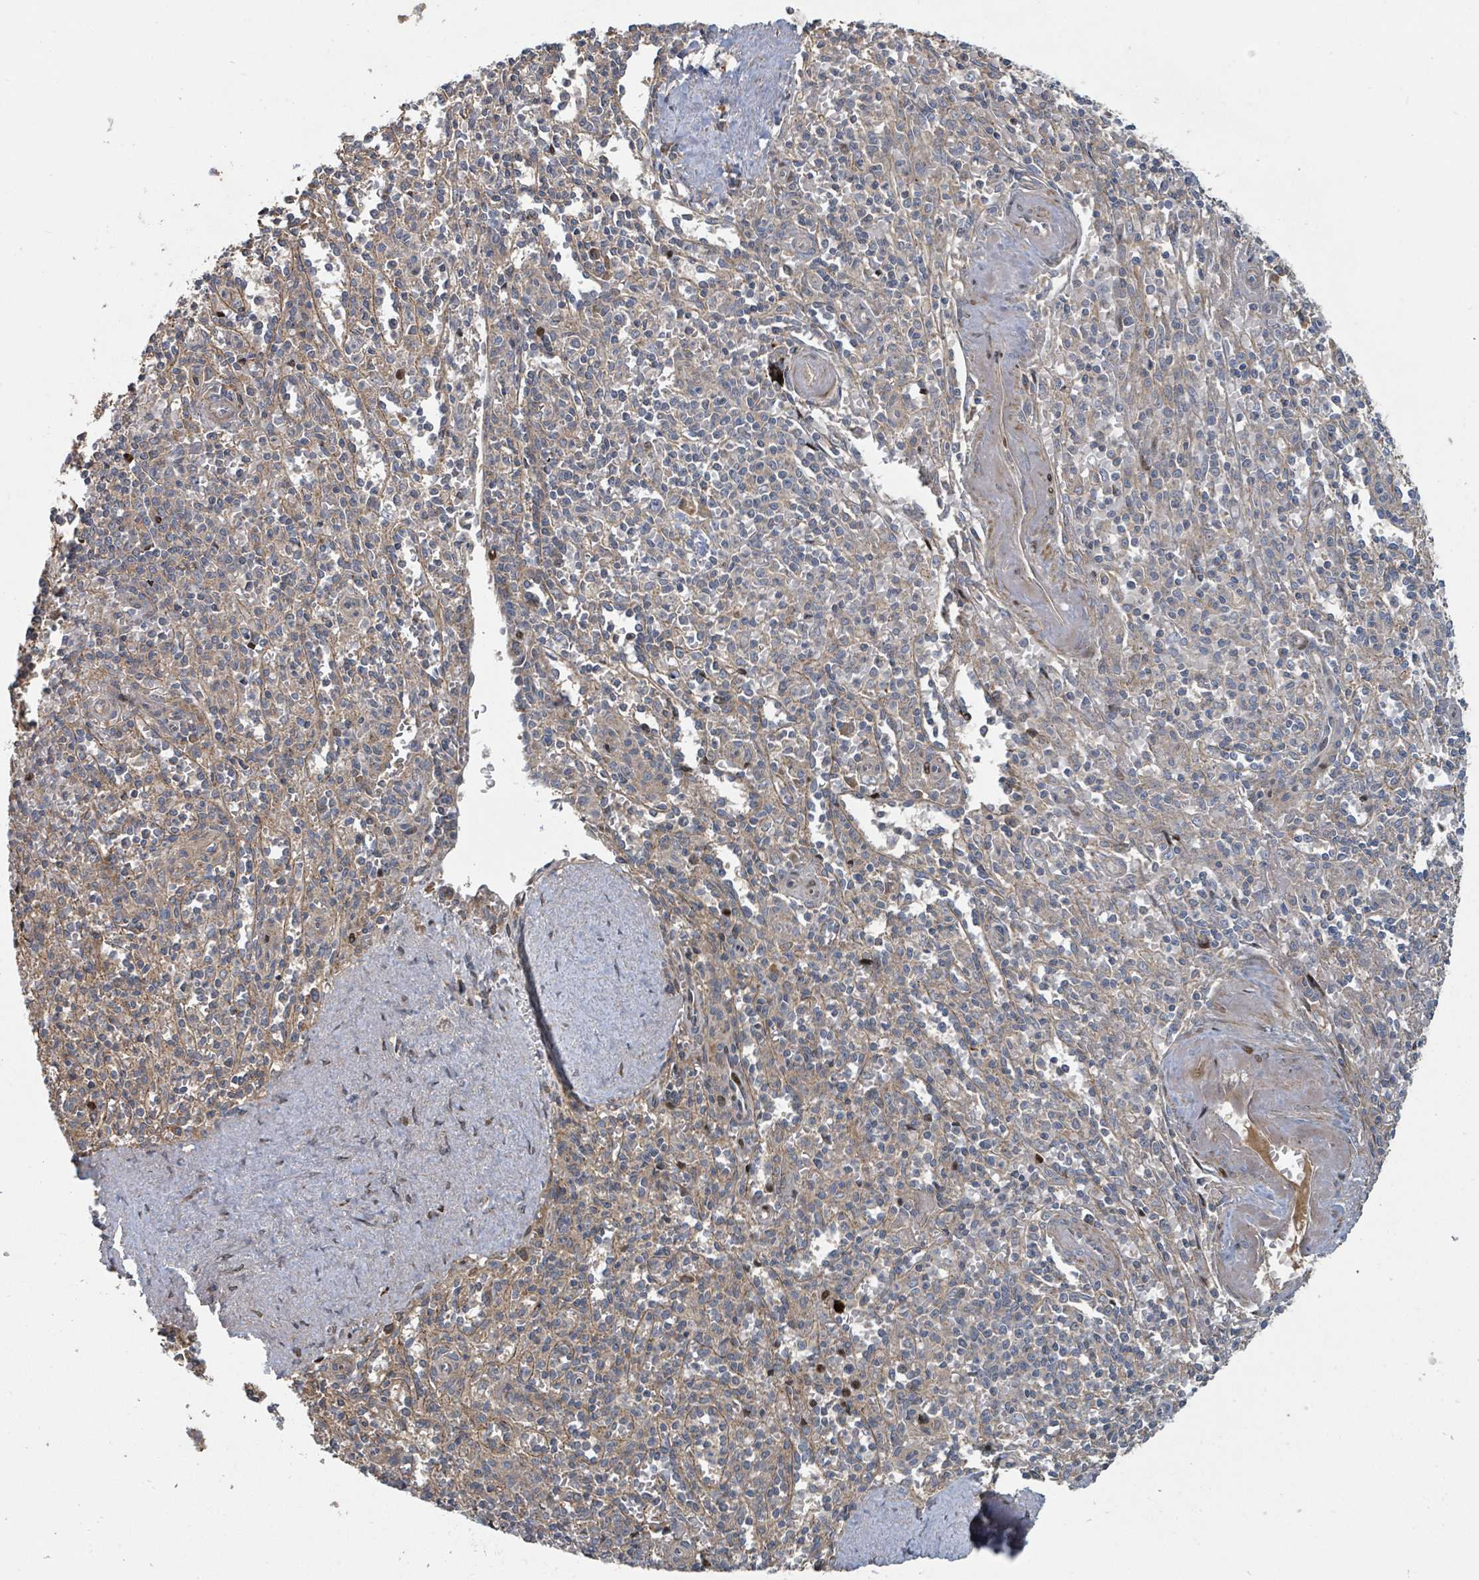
{"staining": {"intensity": "weak", "quantity": "25%-75%", "location": "cytoplasmic/membranous"}, "tissue": "spleen", "cell_type": "Cells in red pulp", "image_type": "normal", "snomed": [{"axis": "morphology", "description": "Normal tissue, NOS"}, {"axis": "topography", "description": "Spleen"}], "caption": "IHC photomicrograph of normal spleen: human spleen stained using IHC shows low levels of weak protein expression localized specifically in the cytoplasmic/membranous of cells in red pulp, appearing as a cytoplasmic/membranous brown color.", "gene": "DPM1", "patient": {"sex": "female", "age": 70}}